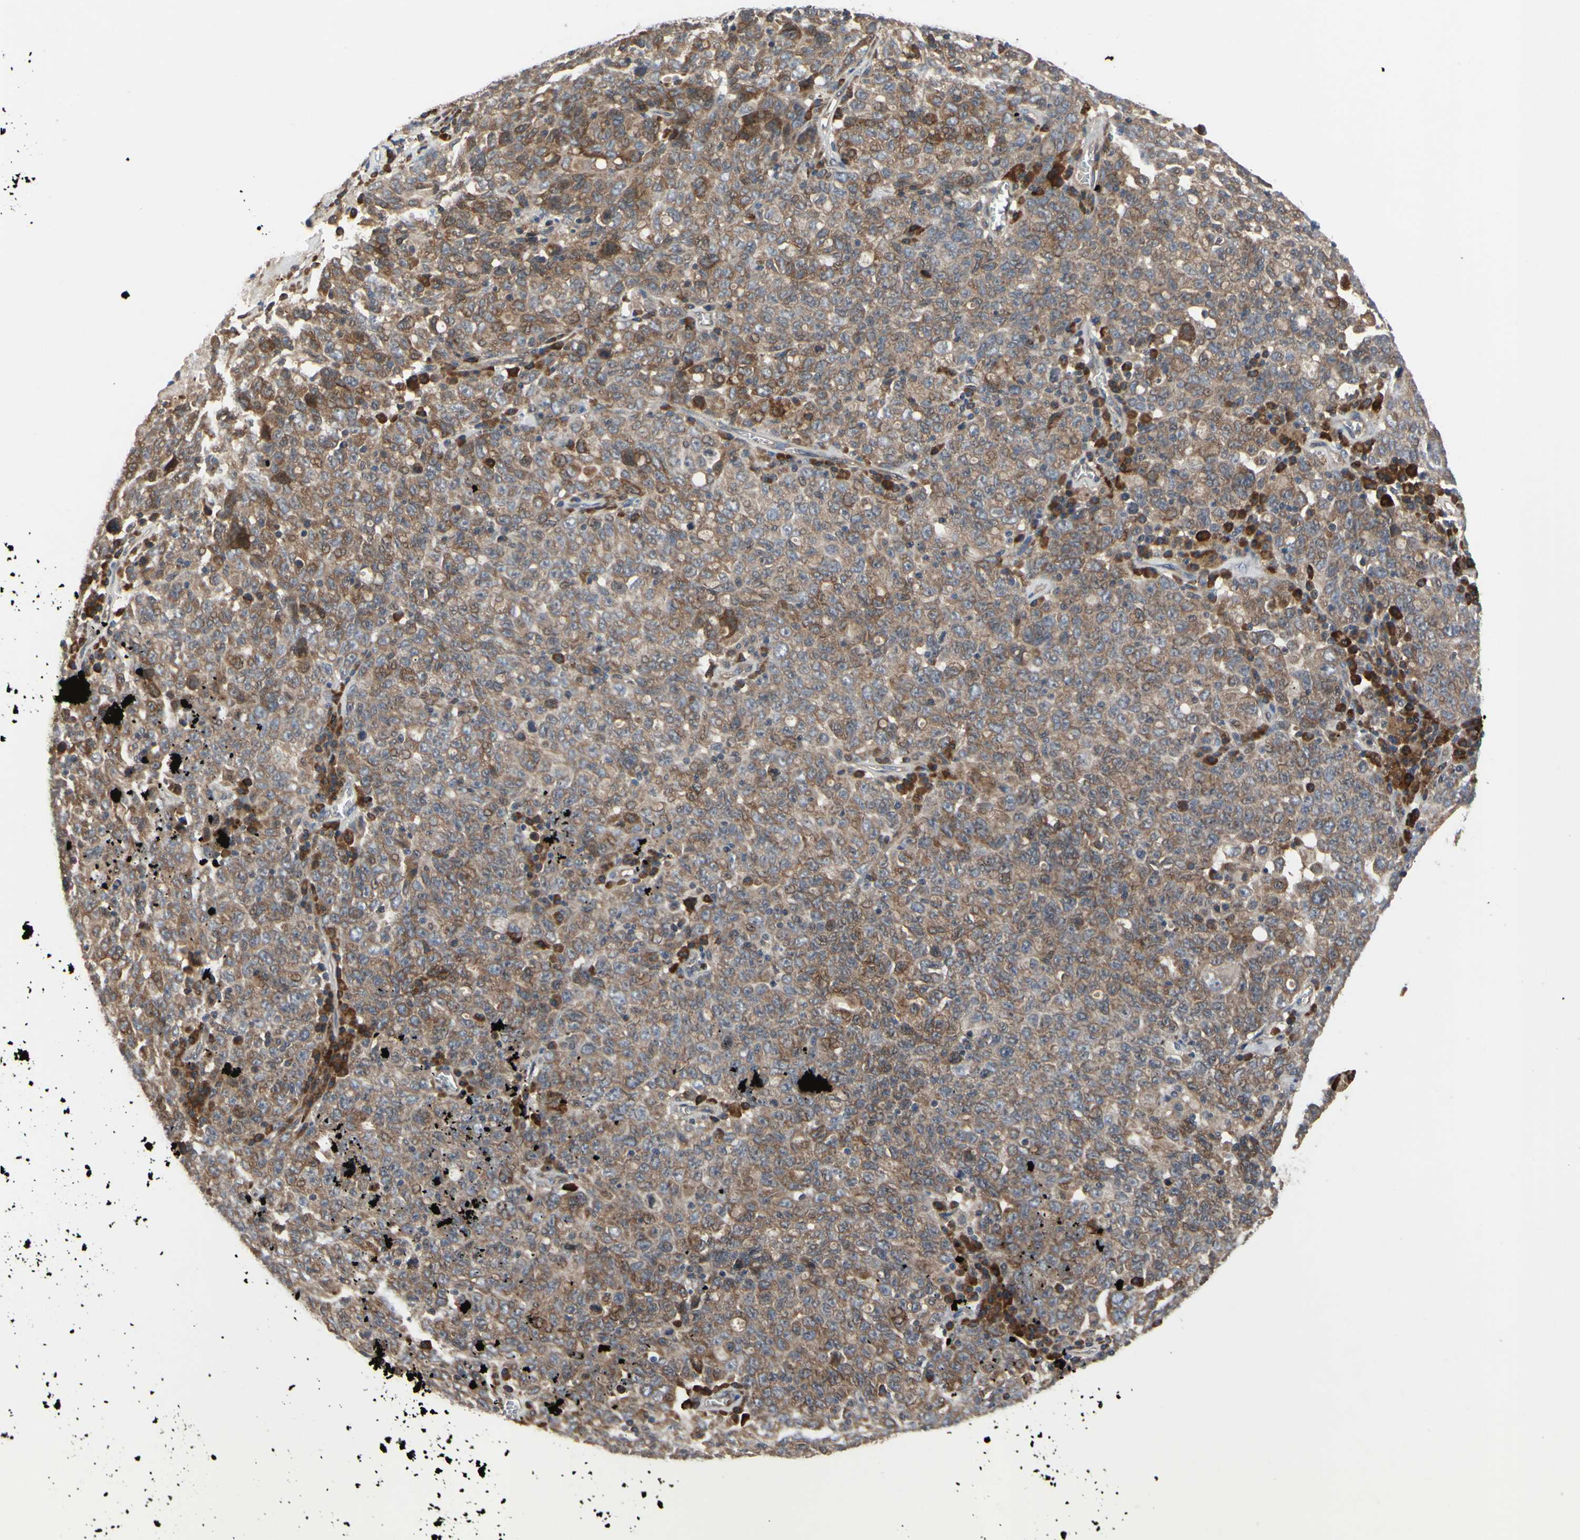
{"staining": {"intensity": "moderate", "quantity": ">75%", "location": "cytoplasmic/membranous"}, "tissue": "ovarian cancer", "cell_type": "Tumor cells", "image_type": "cancer", "snomed": [{"axis": "morphology", "description": "Carcinoma, endometroid"}, {"axis": "topography", "description": "Ovary"}], "caption": "Immunohistochemistry (IHC) histopathology image of endometroid carcinoma (ovarian) stained for a protein (brown), which shows medium levels of moderate cytoplasmic/membranous expression in approximately >75% of tumor cells.", "gene": "XIAP", "patient": {"sex": "female", "age": 62}}